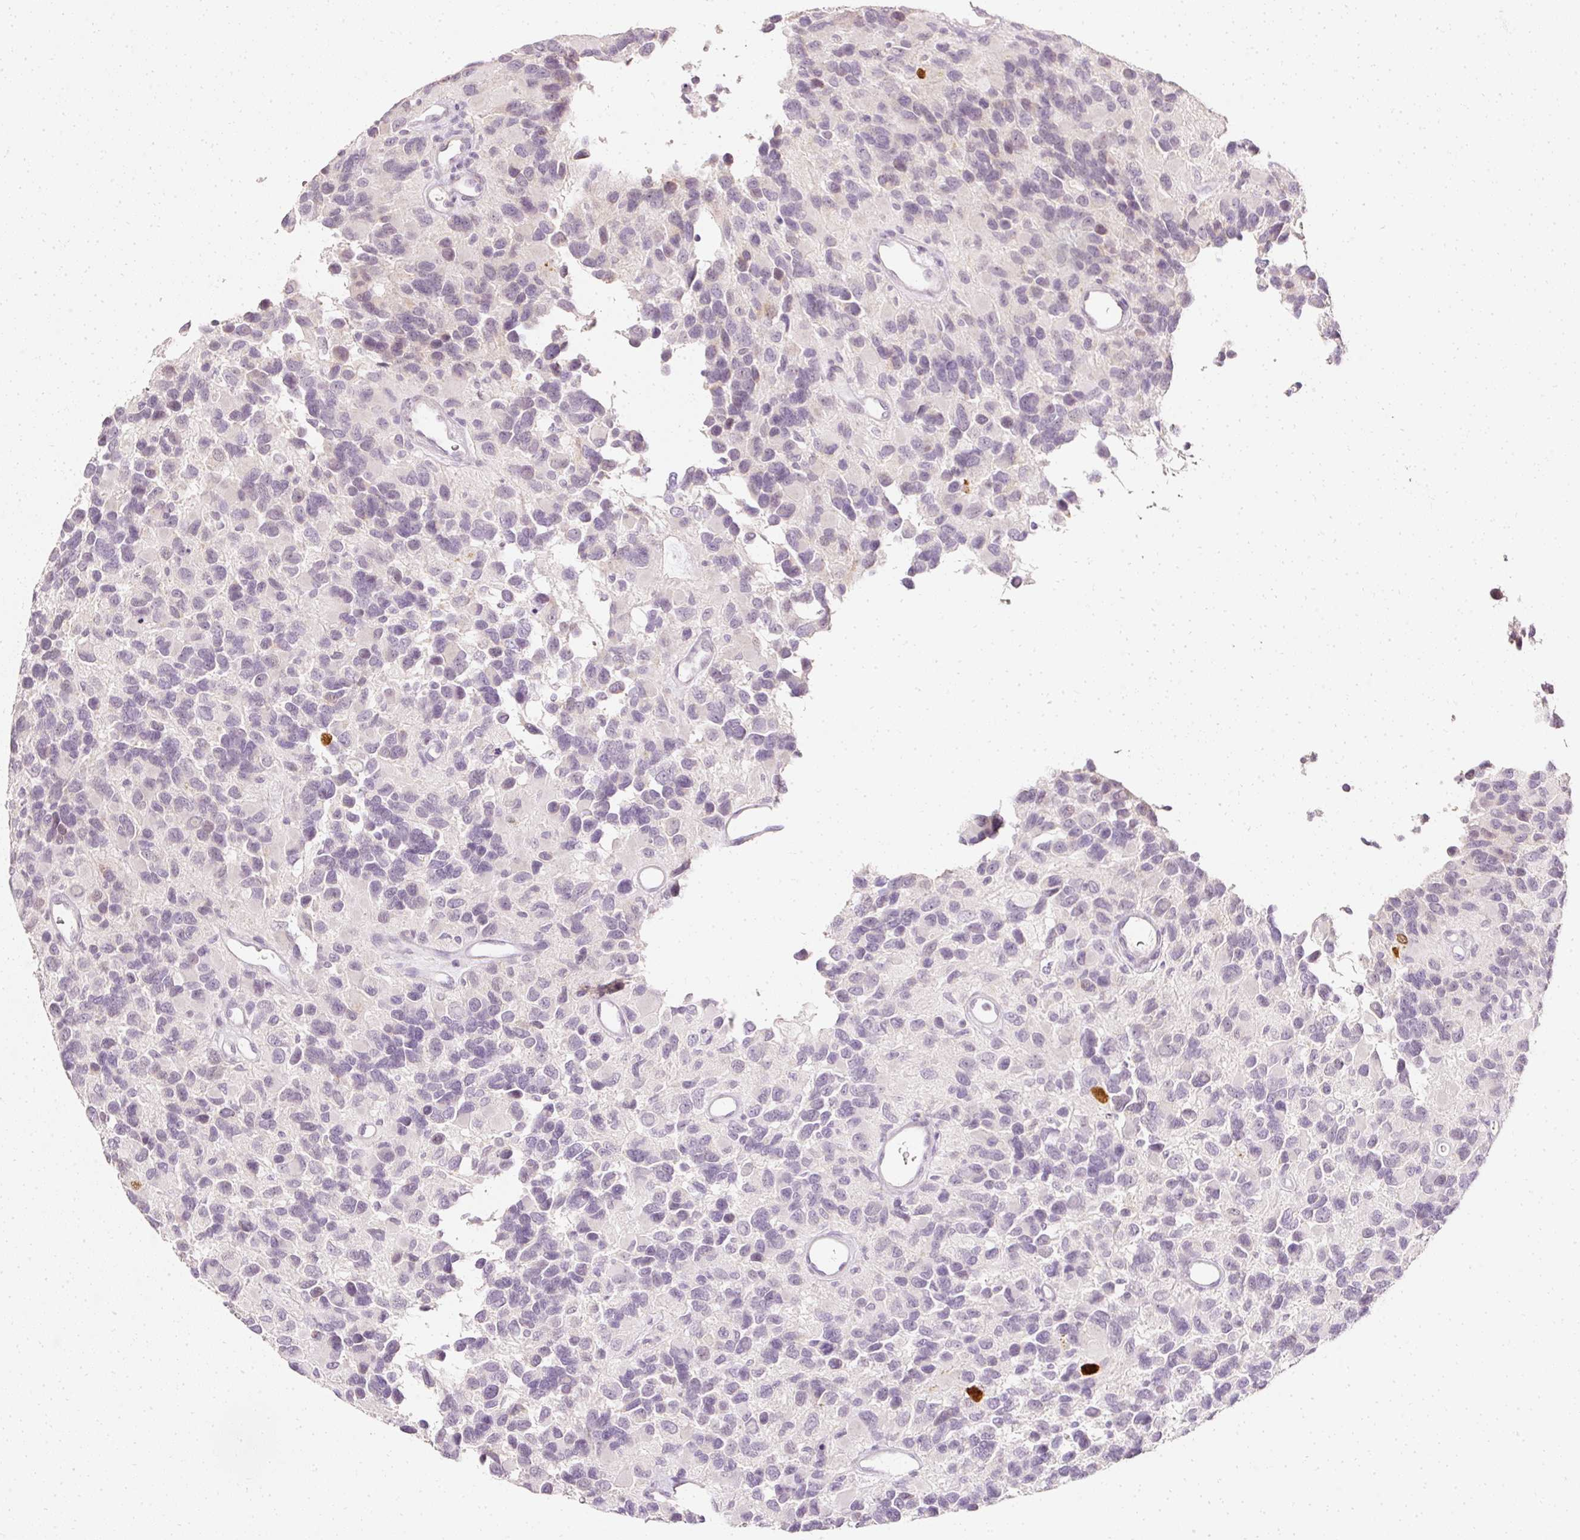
{"staining": {"intensity": "weak", "quantity": "<25%", "location": "nuclear"}, "tissue": "glioma", "cell_type": "Tumor cells", "image_type": "cancer", "snomed": [{"axis": "morphology", "description": "Glioma, malignant, High grade"}, {"axis": "topography", "description": "Brain"}], "caption": "Malignant glioma (high-grade) stained for a protein using immunohistochemistry (IHC) demonstrates no expression tumor cells.", "gene": "ELAVL3", "patient": {"sex": "male", "age": 77}}